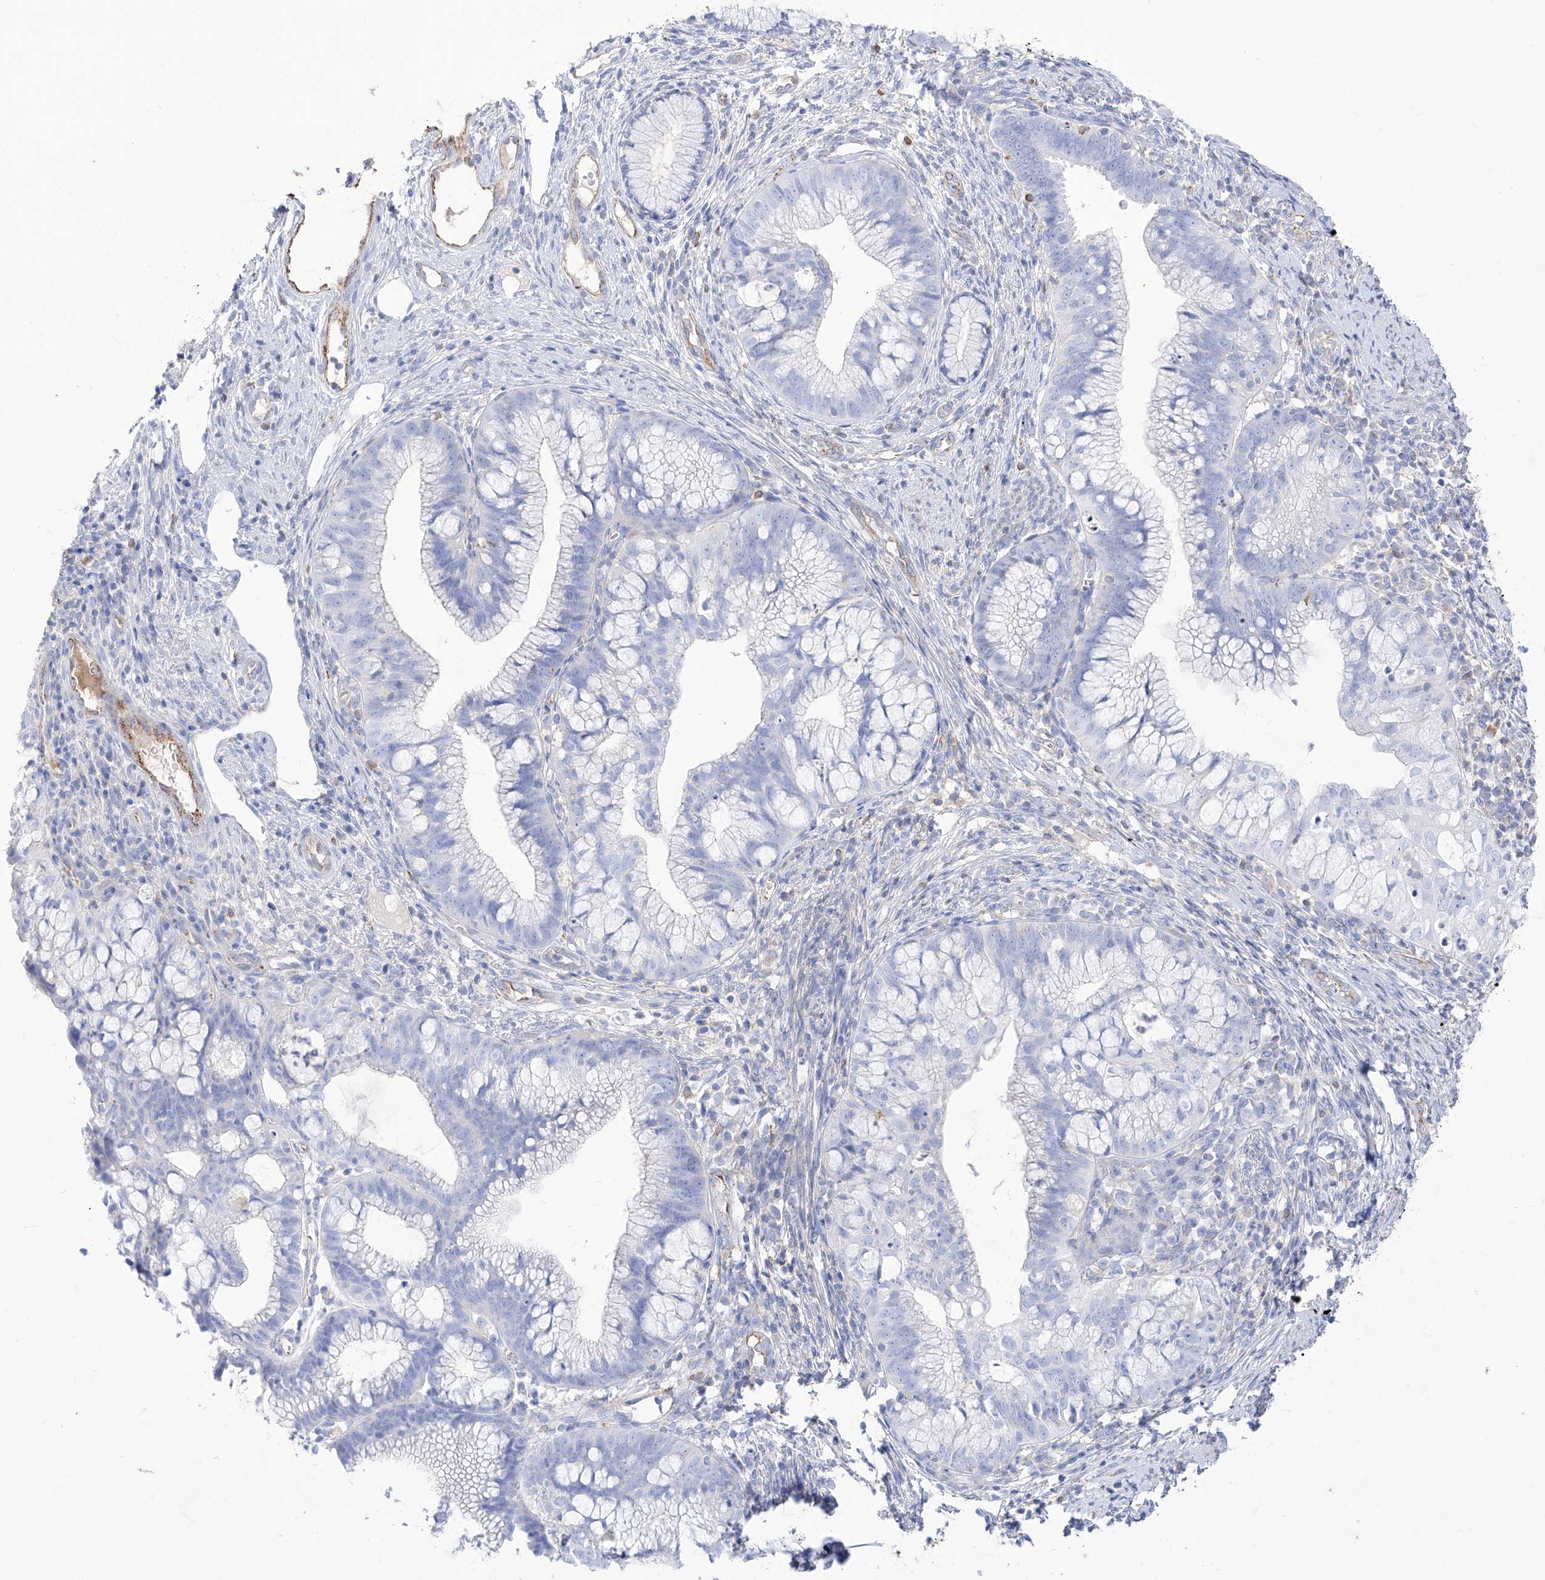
{"staining": {"intensity": "negative", "quantity": "none", "location": "none"}, "tissue": "cervical cancer", "cell_type": "Tumor cells", "image_type": "cancer", "snomed": [{"axis": "morphology", "description": "Adenocarcinoma, NOS"}, {"axis": "topography", "description": "Cervix"}], "caption": "Human cervical adenocarcinoma stained for a protein using immunohistochemistry reveals no positivity in tumor cells.", "gene": "C1orf74", "patient": {"sex": "female", "age": 36}}